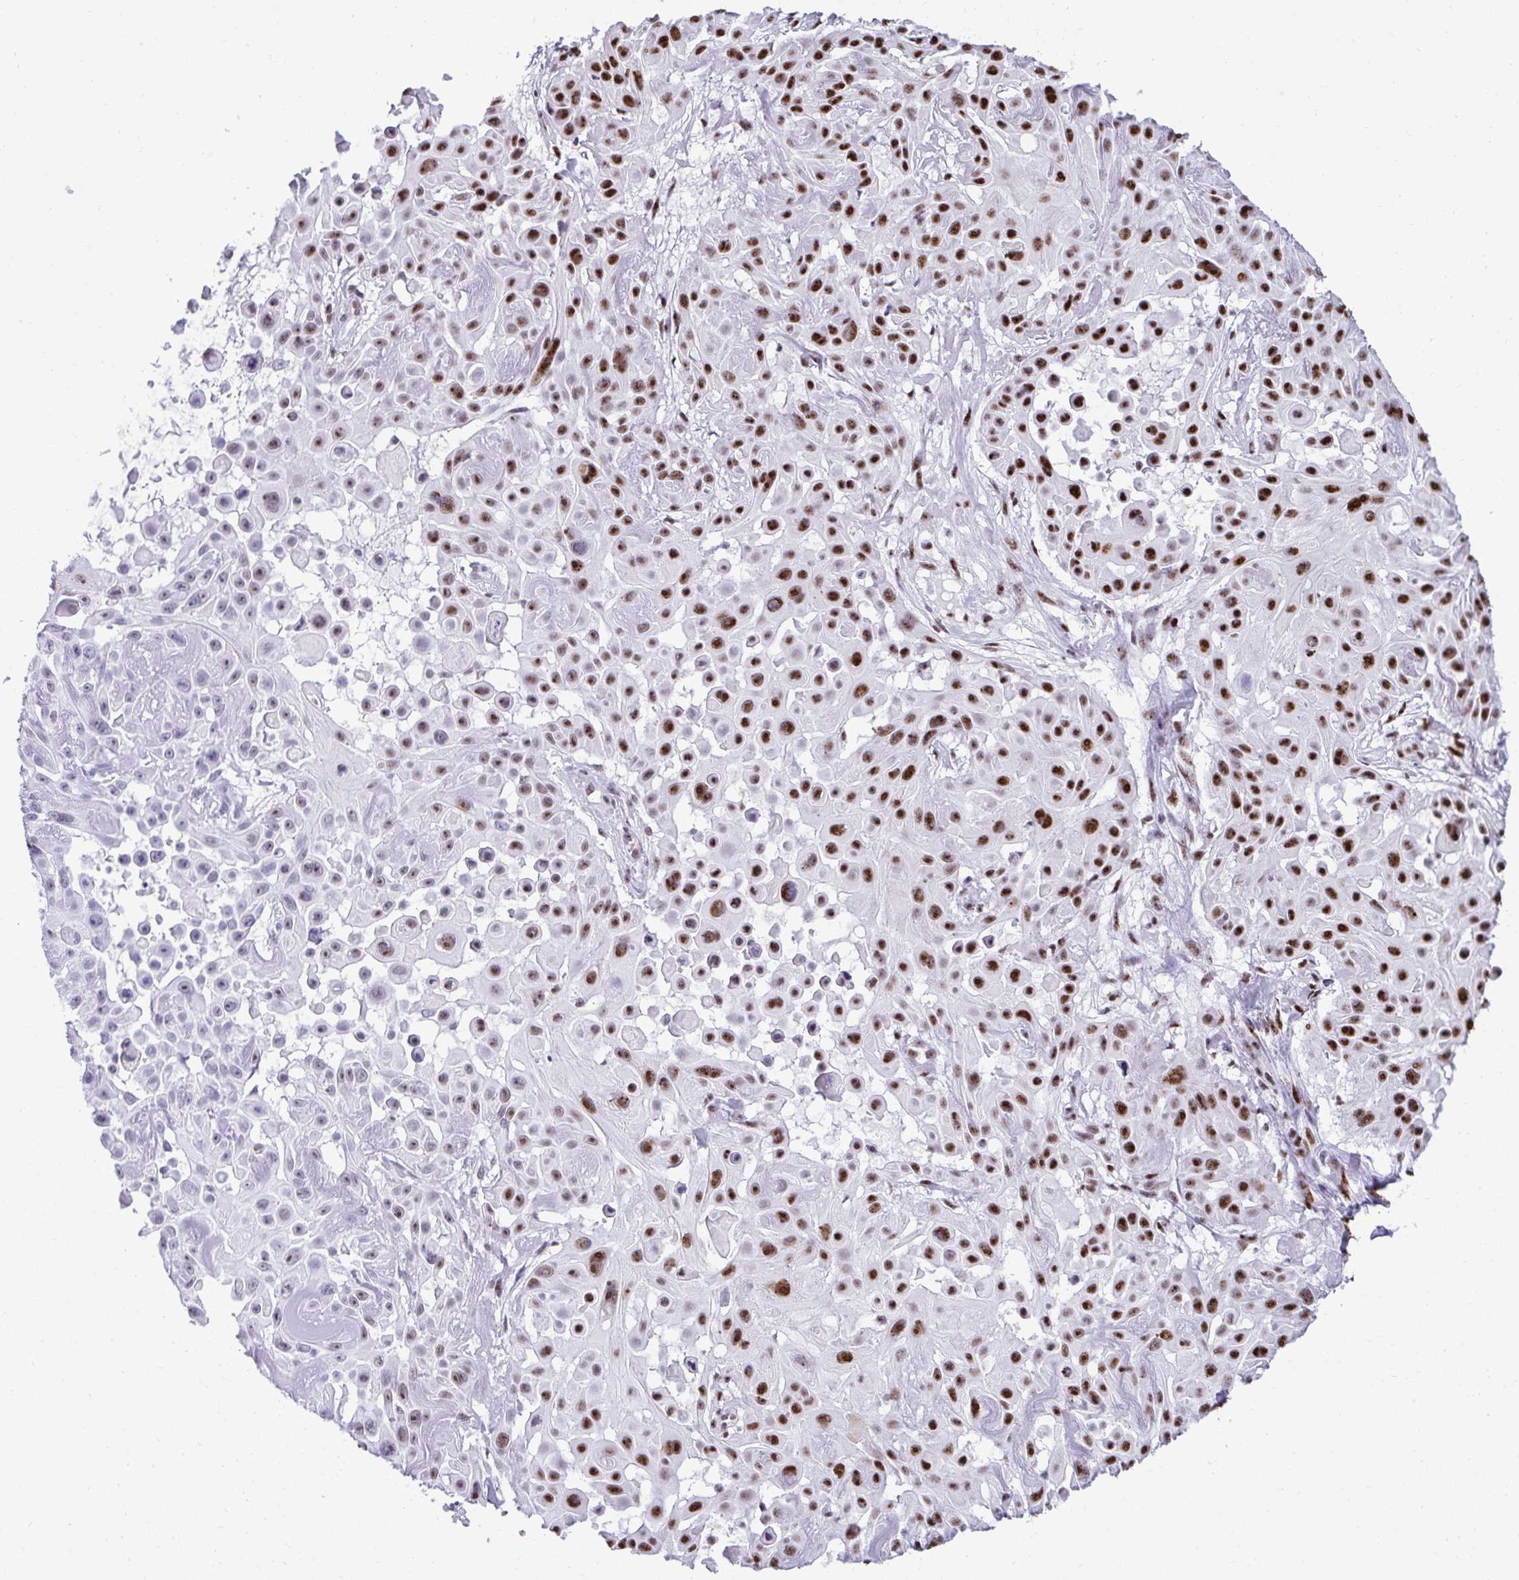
{"staining": {"intensity": "strong", "quantity": ">75%", "location": "nuclear"}, "tissue": "skin cancer", "cell_type": "Tumor cells", "image_type": "cancer", "snomed": [{"axis": "morphology", "description": "Squamous cell carcinoma, NOS"}, {"axis": "topography", "description": "Skin"}], "caption": "Skin cancer (squamous cell carcinoma) stained for a protein (brown) exhibits strong nuclear positive staining in approximately >75% of tumor cells.", "gene": "PELP1", "patient": {"sex": "male", "age": 91}}